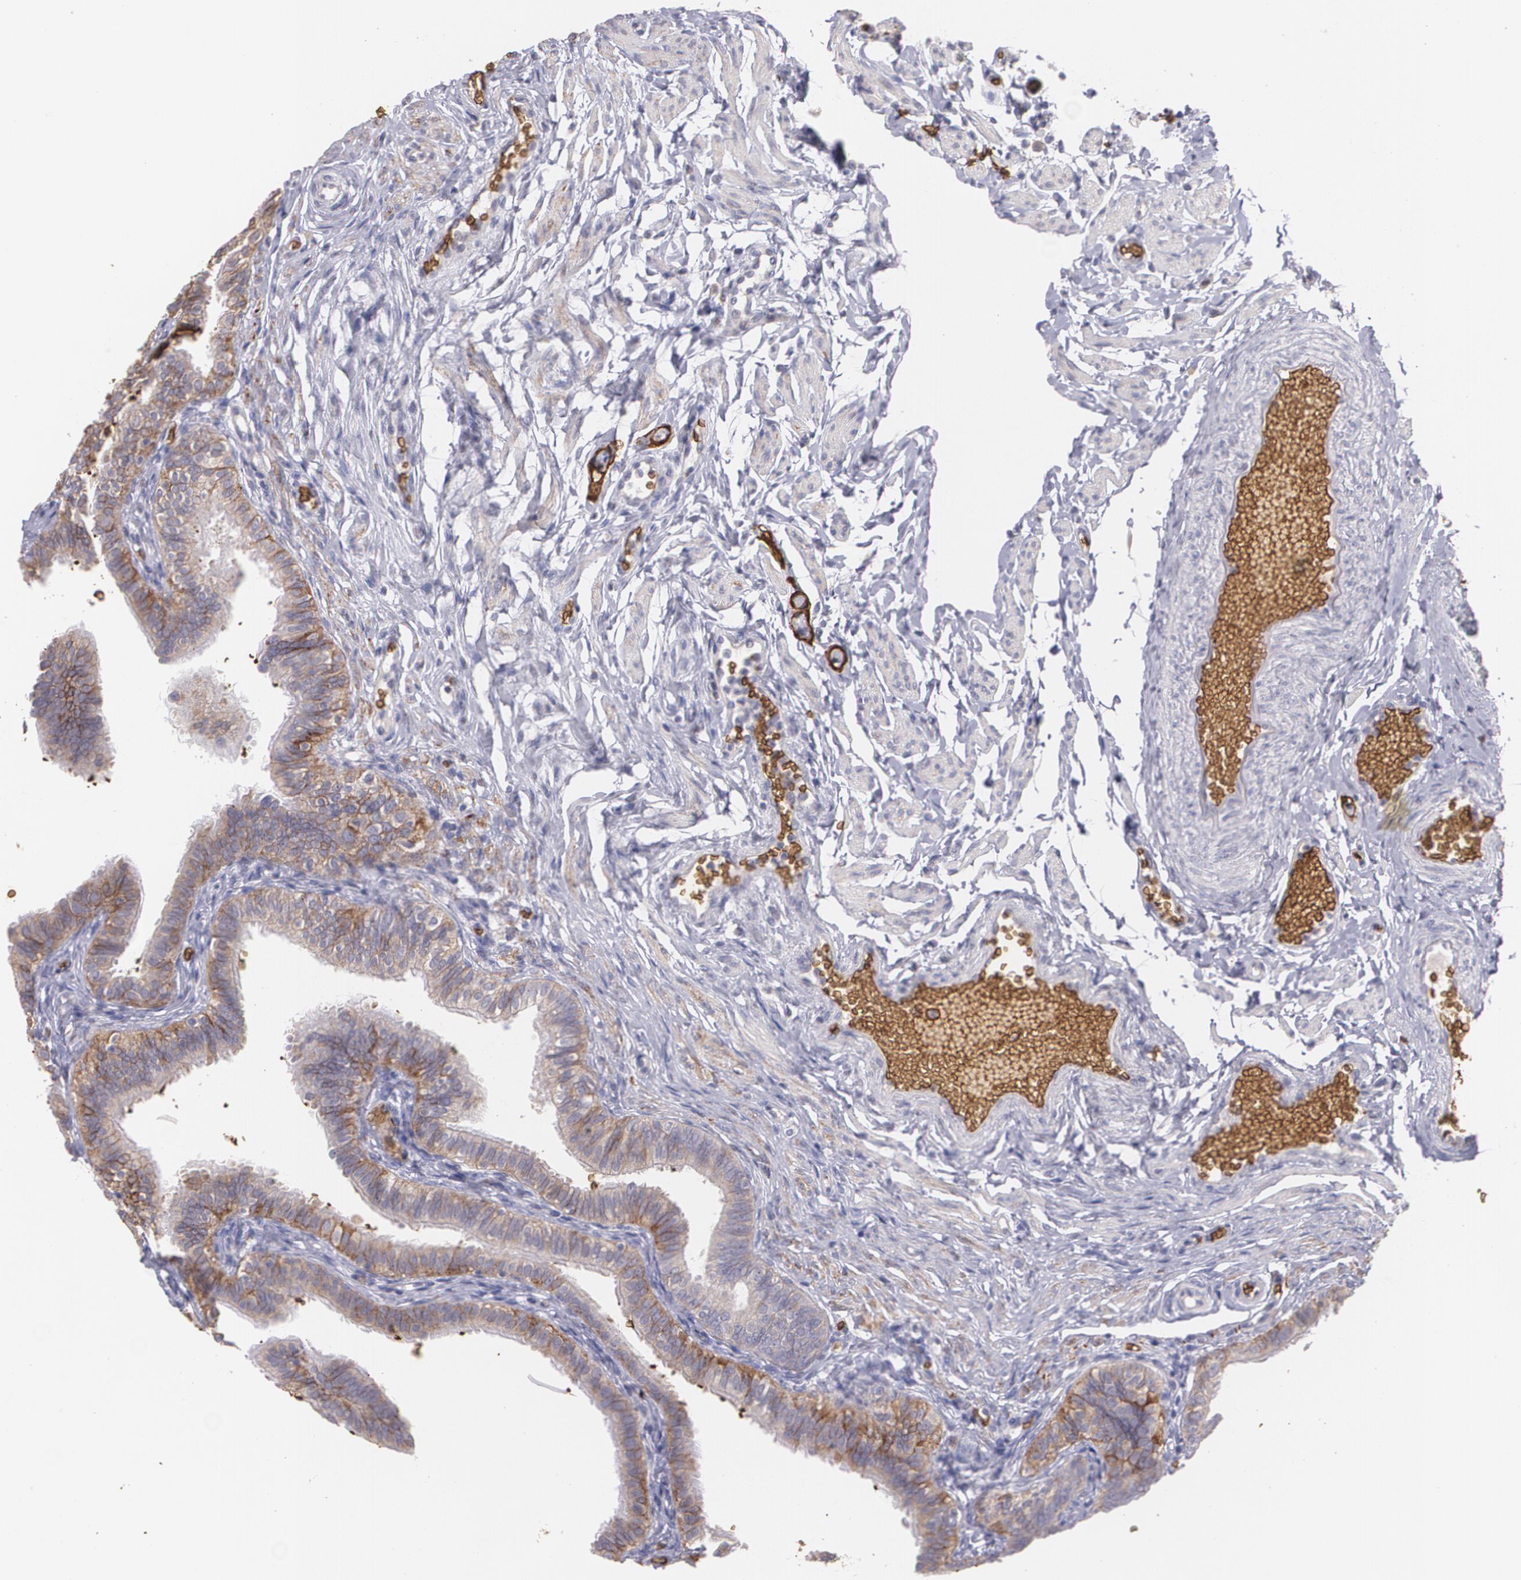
{"staining": {"intensity": "moderate", "quantity": ">75%", "location": "cytoplasmic/membranous"}, "tissue": "fallopian tube", "cell_type": "Glandular cells", "image_type": "normal", "snomed": [{"axis": "morphology", "description": "Normal tissue, NOS"}, {"axis": "morphology", "description": "Dermoid, NOS"}, {"axis": "topography", "description": "Fallopian tube"}], "caption": "Moderate cytoplasmic/membranous staining is appreciated in about >75% of glandular cells in benign fallopian tube.", "gene": "SLC2A1", "patient": {"sex": "female", "age": 33}}